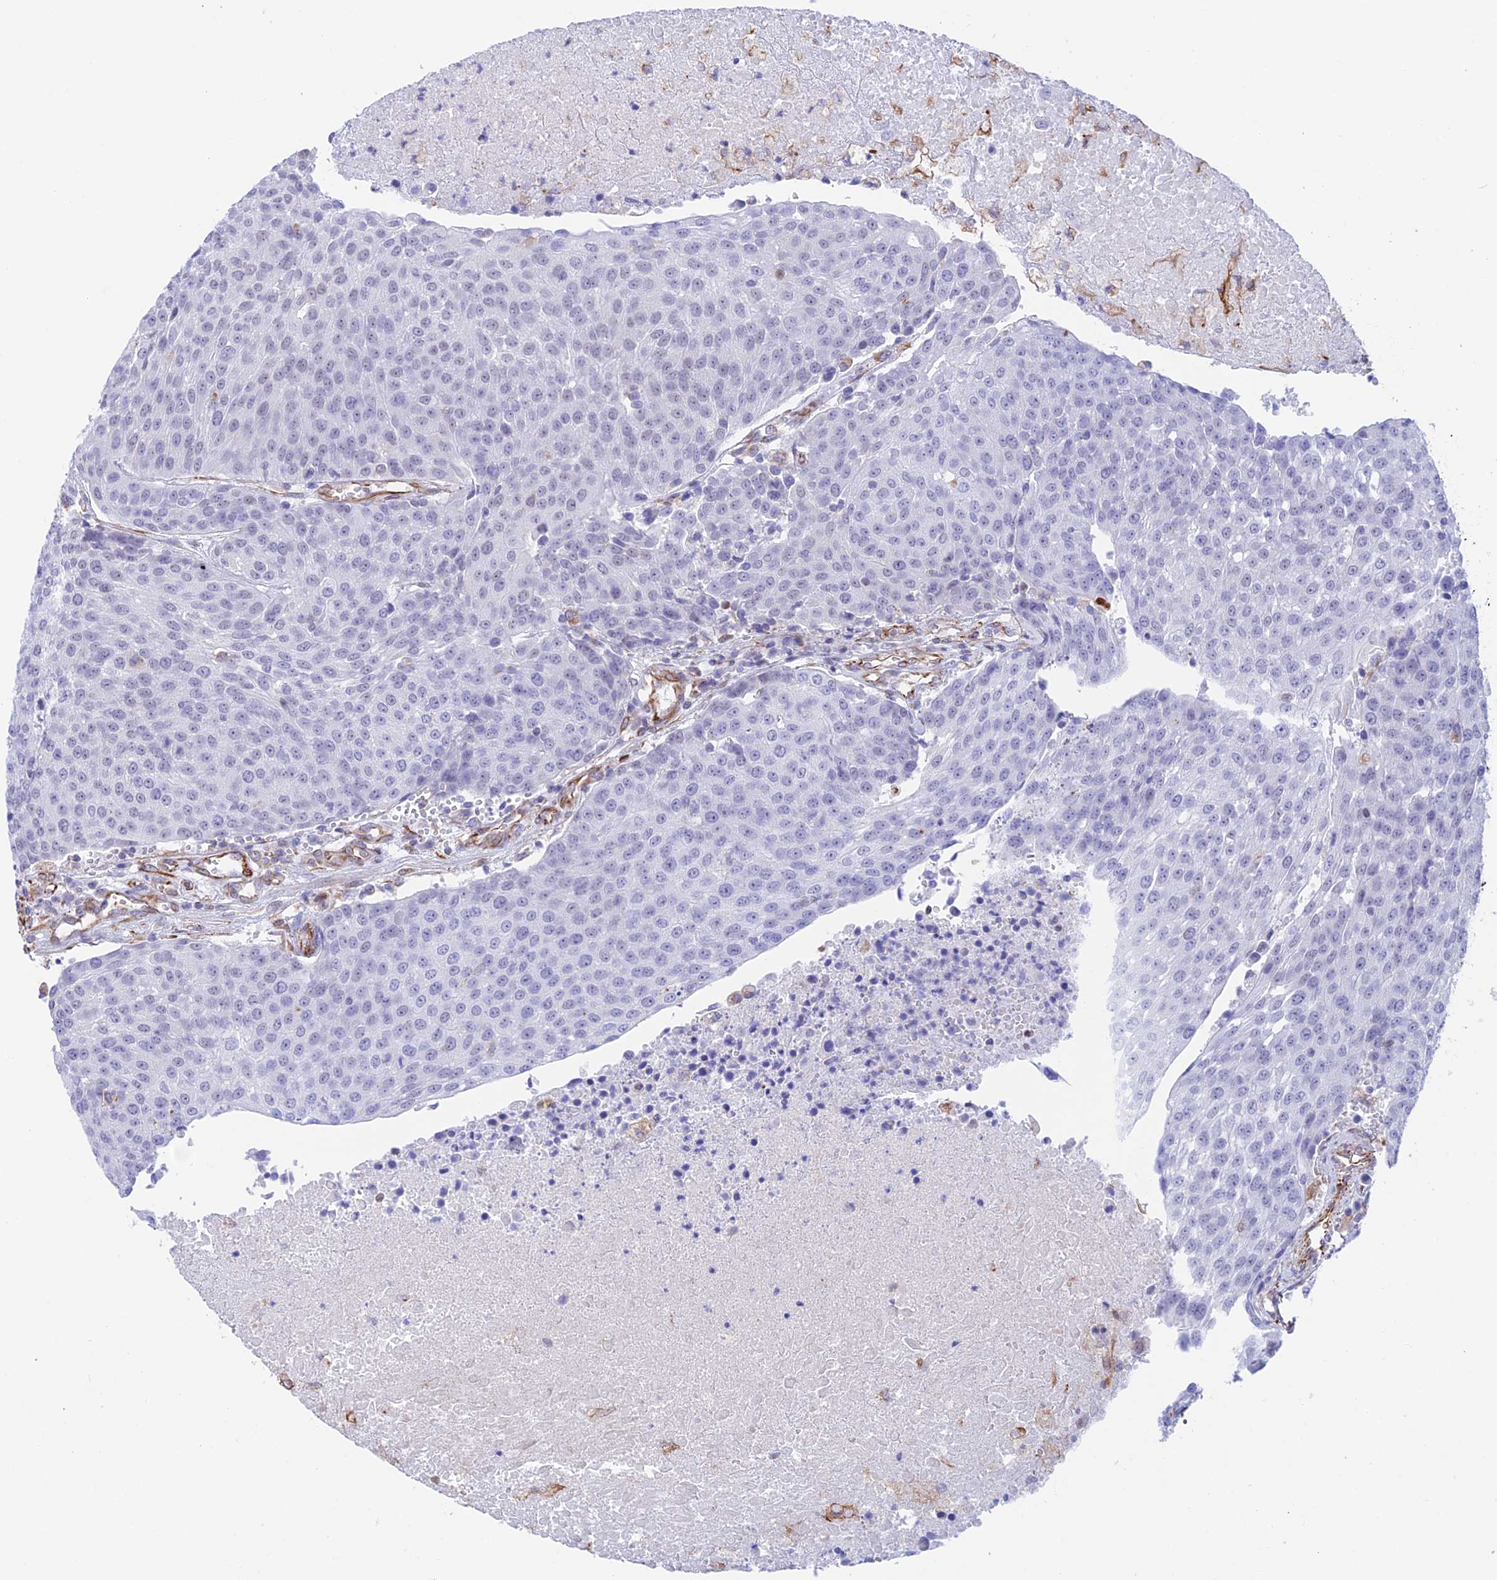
{"staining": {"intensity": "negative", "quantity": "none", "location": "none"}, "tissue": "urothelial cancer", "cell_type": "Tumor cells", "image_type": "cancer", "snomed": [{"axis": "morphology", "description": "Urothelial carcinoma, High grade"}, {"axis": "topography", "description": "Urinary bladder"}], "caption": "DAB (3,3'-diaminobenzidine) immunohistochemical staining of urothelial carcinoma (high-grade) displays no significant positivity in tumor cells. (DAB (3,3'-diaminobenzidine) immunohistochemistry visualized using brightfield microscopy, high magnification).", "gene": "ZNF652", "patient": {"sex": "female", "age": 85}}